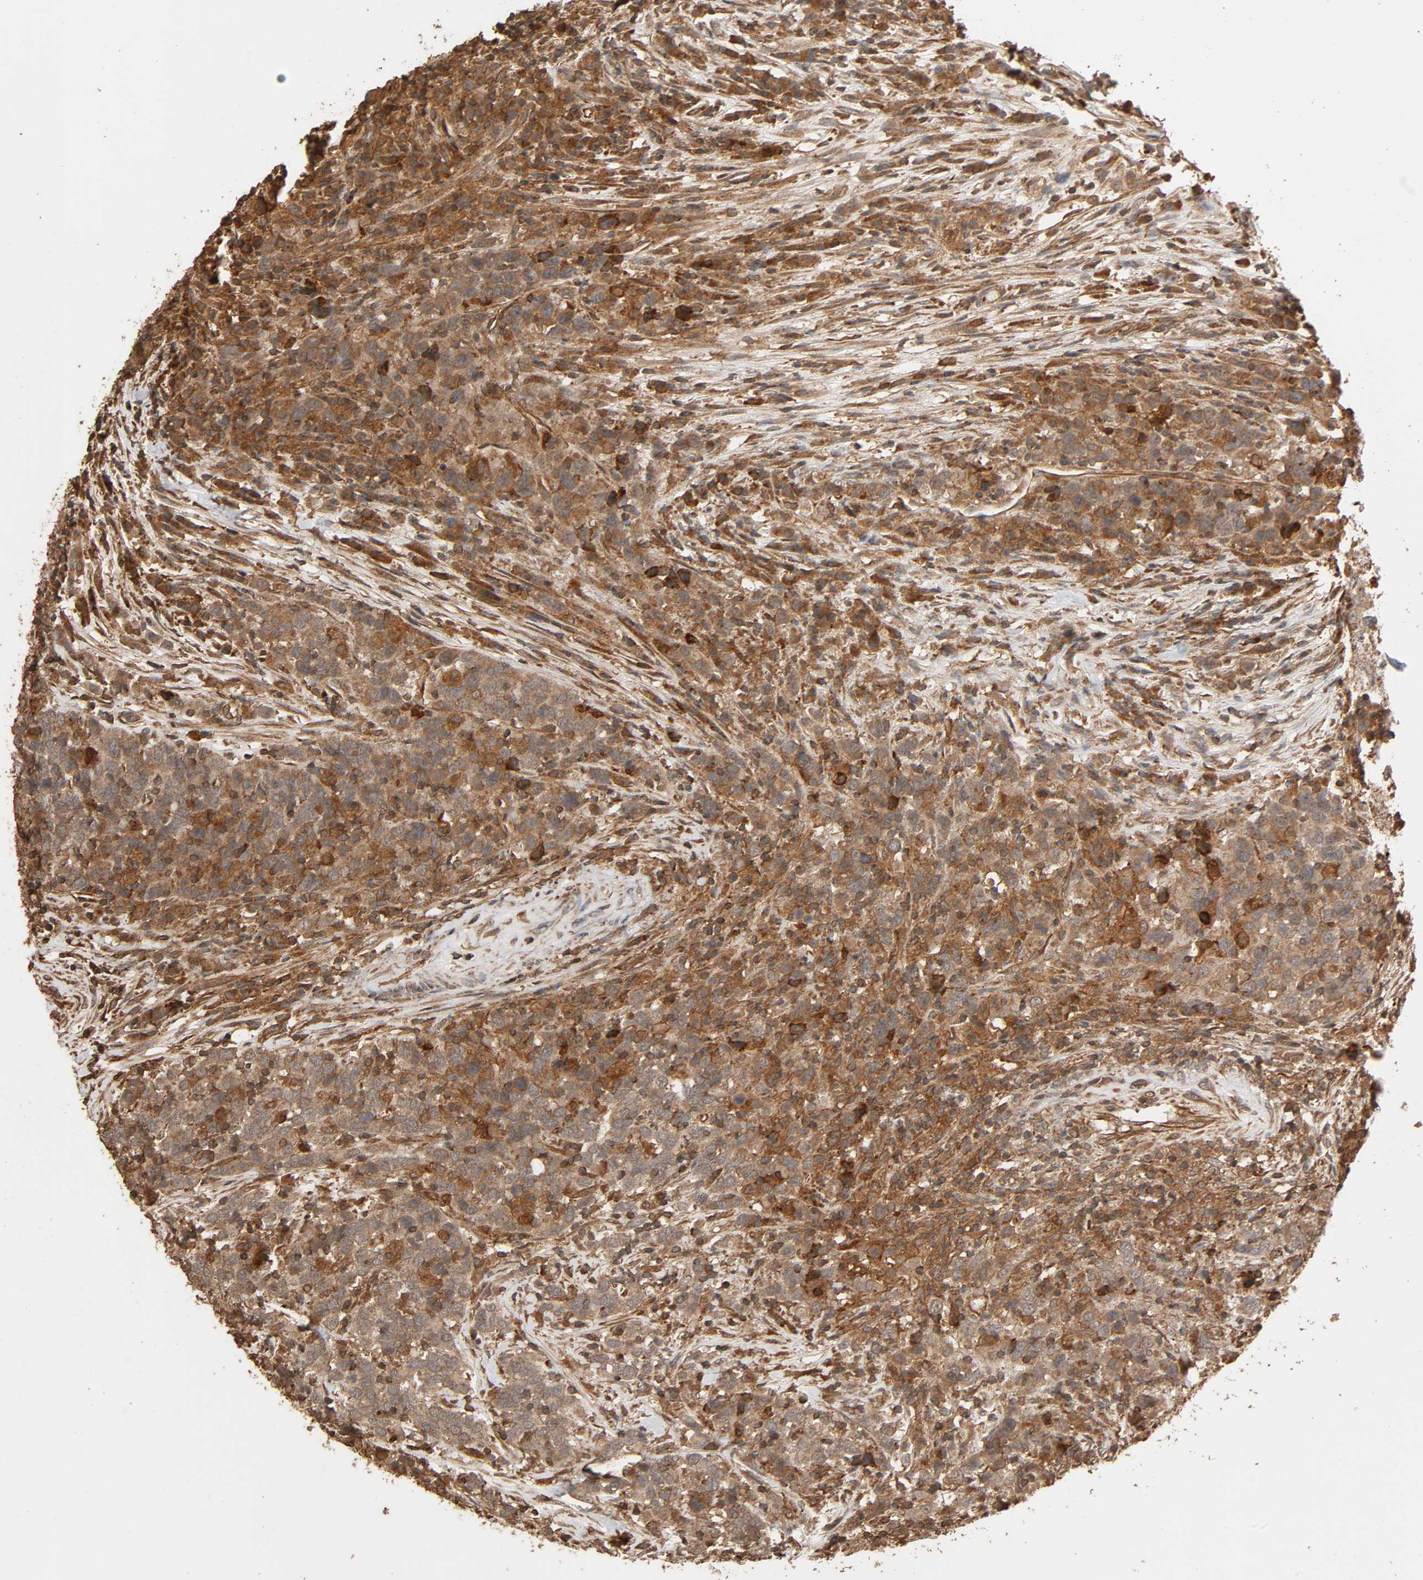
{"staining": {"intensity": "moderate", "quantity": ">75%", "location": "cytoplasmic/membranous"}, "tissue": "urothelial cancer", "cell_type": "Tumor cells", "image_type": "cancer", "snomed": [{"axis": "morphology", "description": "Urothelial carcinoma, High grade"}, {"axis": "topography", "description": "Urinary bladder"}], "caption": "Brown immunohistochemical staining in high-grade urothelial carcinoma displays moderate cytoplasmic/membranous expression in about >75% of tumor cells.", "gene": "RPS6KA6", "patient": {"sex": "male", "age": 61}}